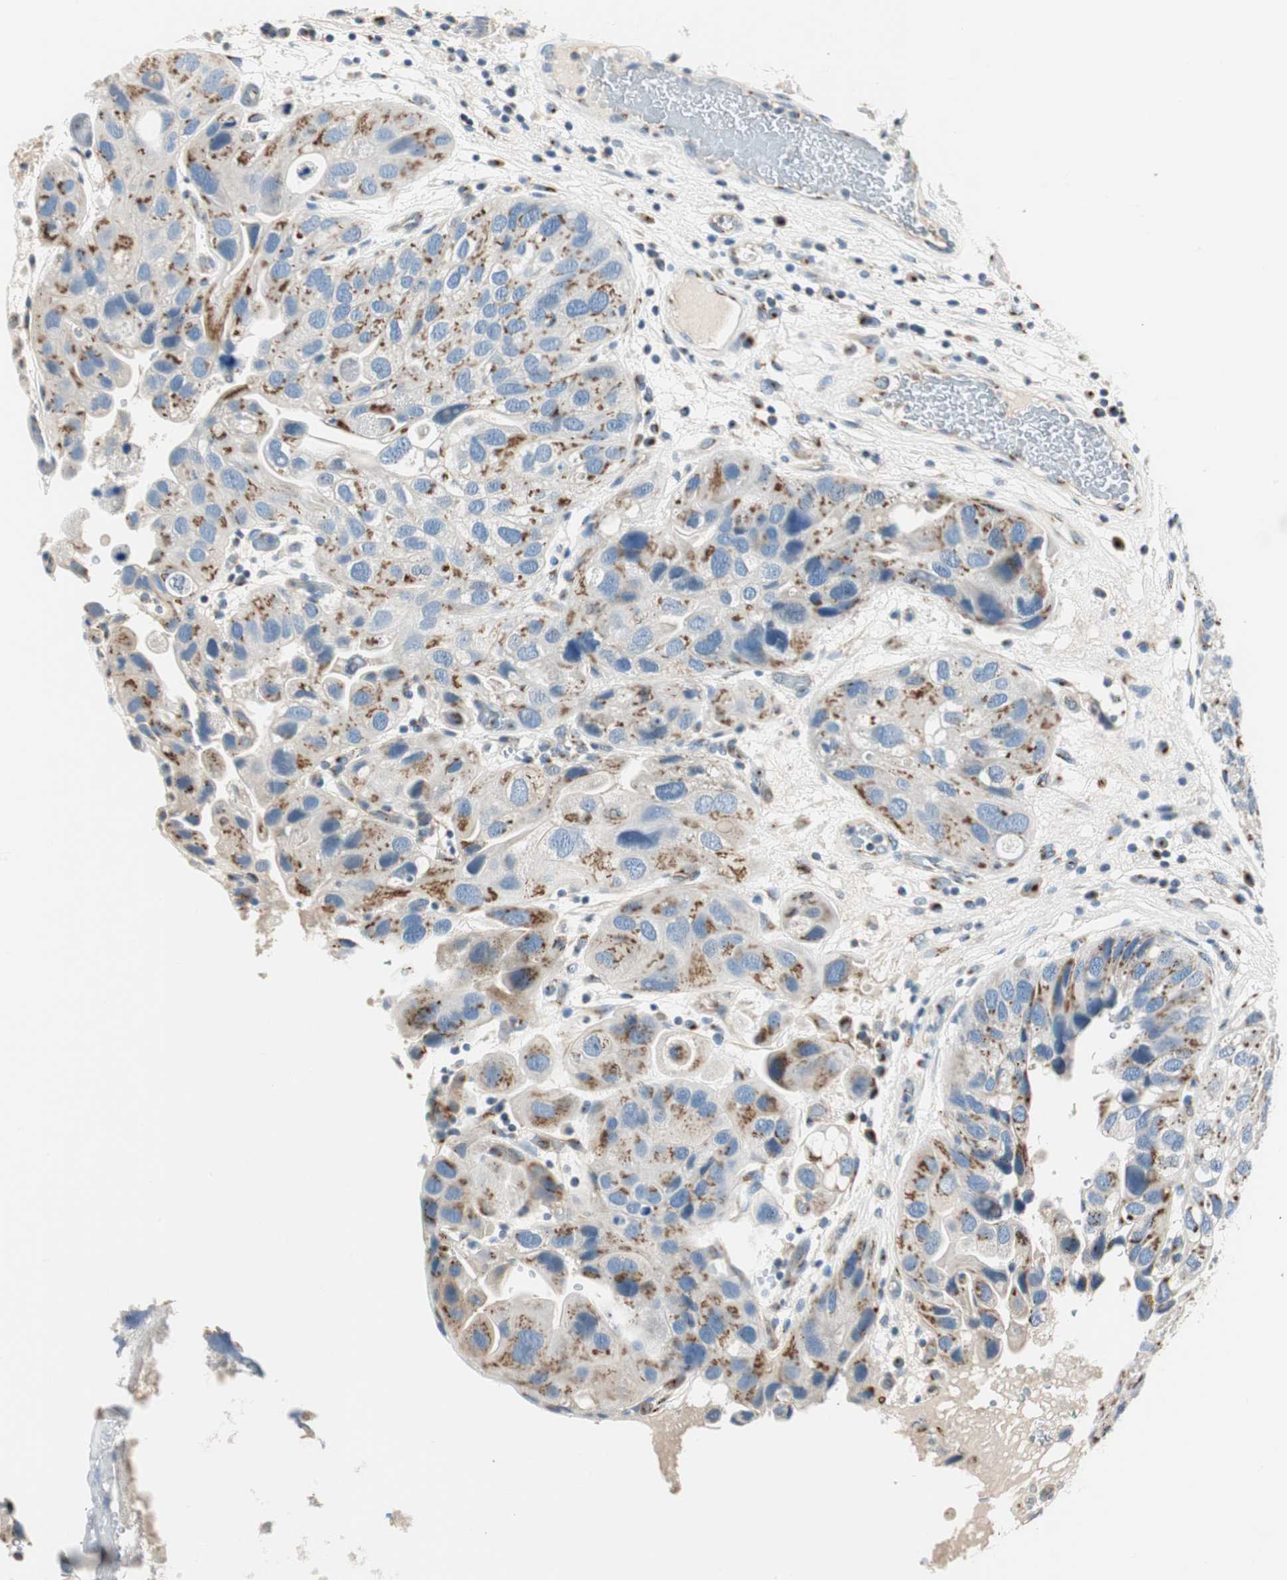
{"staining": {"intensity": "moderate", "quantity": "25%-75%", "location": "cytoplasmic/membranous"}, "tissue": "urothelial cancer", "cell_type": "Tumor cells", "image_type": "cancer", "snomed": [{"axis": "morphology", "description": "Urothelial carcinoma, High grade"}, {"axis": "topography", "description": "Urinary bladder"}], "caption": "High-grade urothelial carcinoma was stained to show a protein in brown. There is medium levels of moderate cytoplasmic/membranous staining in about 25%-75% of tumor cells.", "gene": "TMF1", "patient": {"sex": "female", "age": 64}}